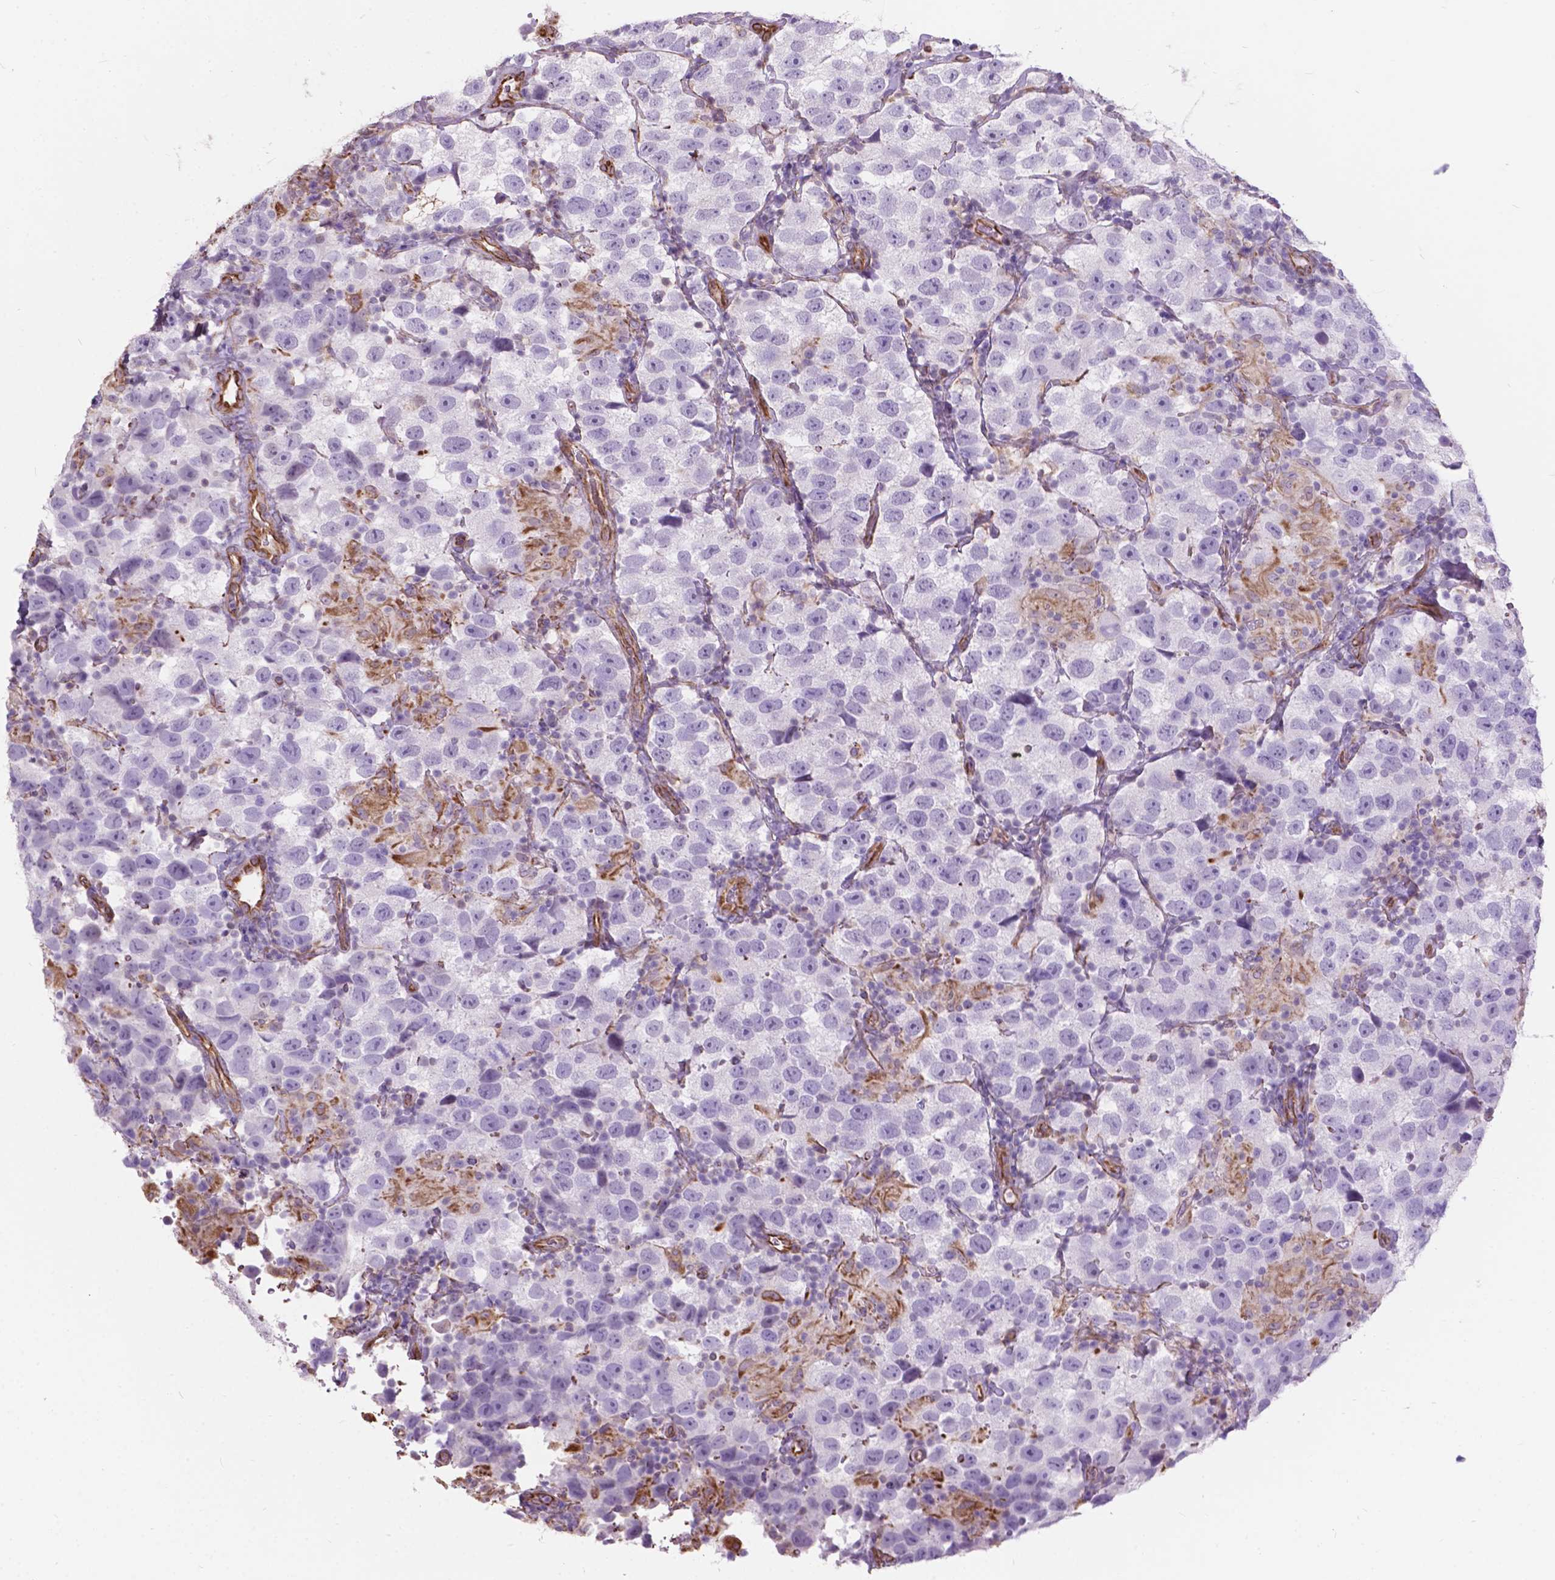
{"staining": {"intensity": "negative", "quantity": "none", "location": "none"}, "tissue": "testis cancer", "cell_type": "Tumor cells", "image_type": "cancer", "snomed": [{"axis": "morphology", "description": "Seminoma, NOS"}, {"axis": "topography", "description": "Testis"}], "caption": "There is no significant staining in tumor cells of seminoma (testis).", "gene": "AMOT", "patient": {"sex": "male", "age": 26}}